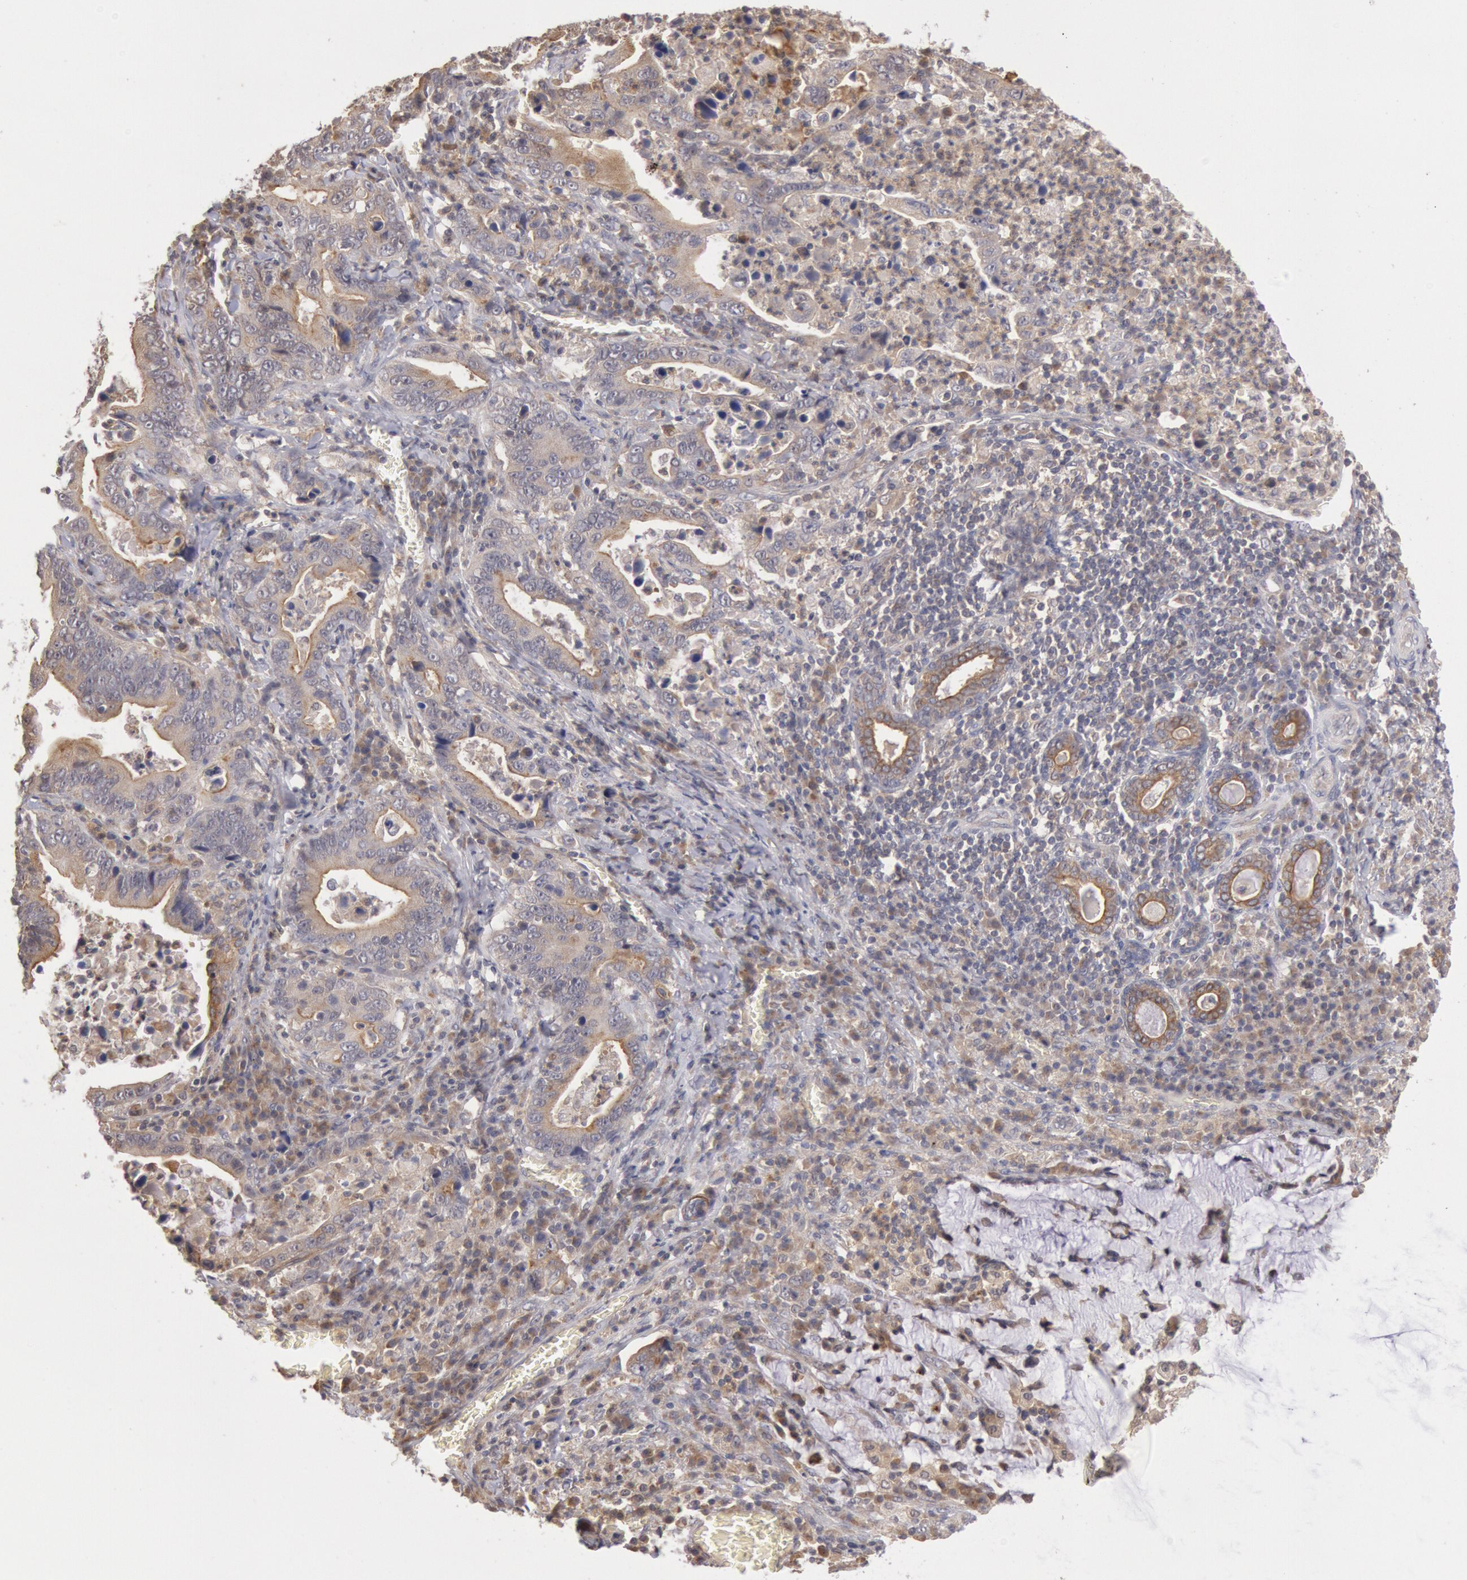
{"staining": {"intensity": "moderate", "quantity": ">75%", "location": "cytoplasmic/membranous"}, "tissue": "stomach cancer", "cell_type": "Tumor cells", "image_type": "cancer", "snomed": [{"axis": "morphology", "description": "Adenocarcinoma, NOS"}, {"axis": "topography", "description": "Stomach, upper"}], "caption": "High-power microscopy captured an immunohistochemistry micrograph of stomach cancer (adenocarcinoma), revealing moderate cytoplasmic/membranous staining in approximately >75% of tumor cells. Ihc stains the protein of interest in brown and the nuclei are stained blue.", "gene": "PLA2G6", "patient": {"sex": "male", "age": 63}}